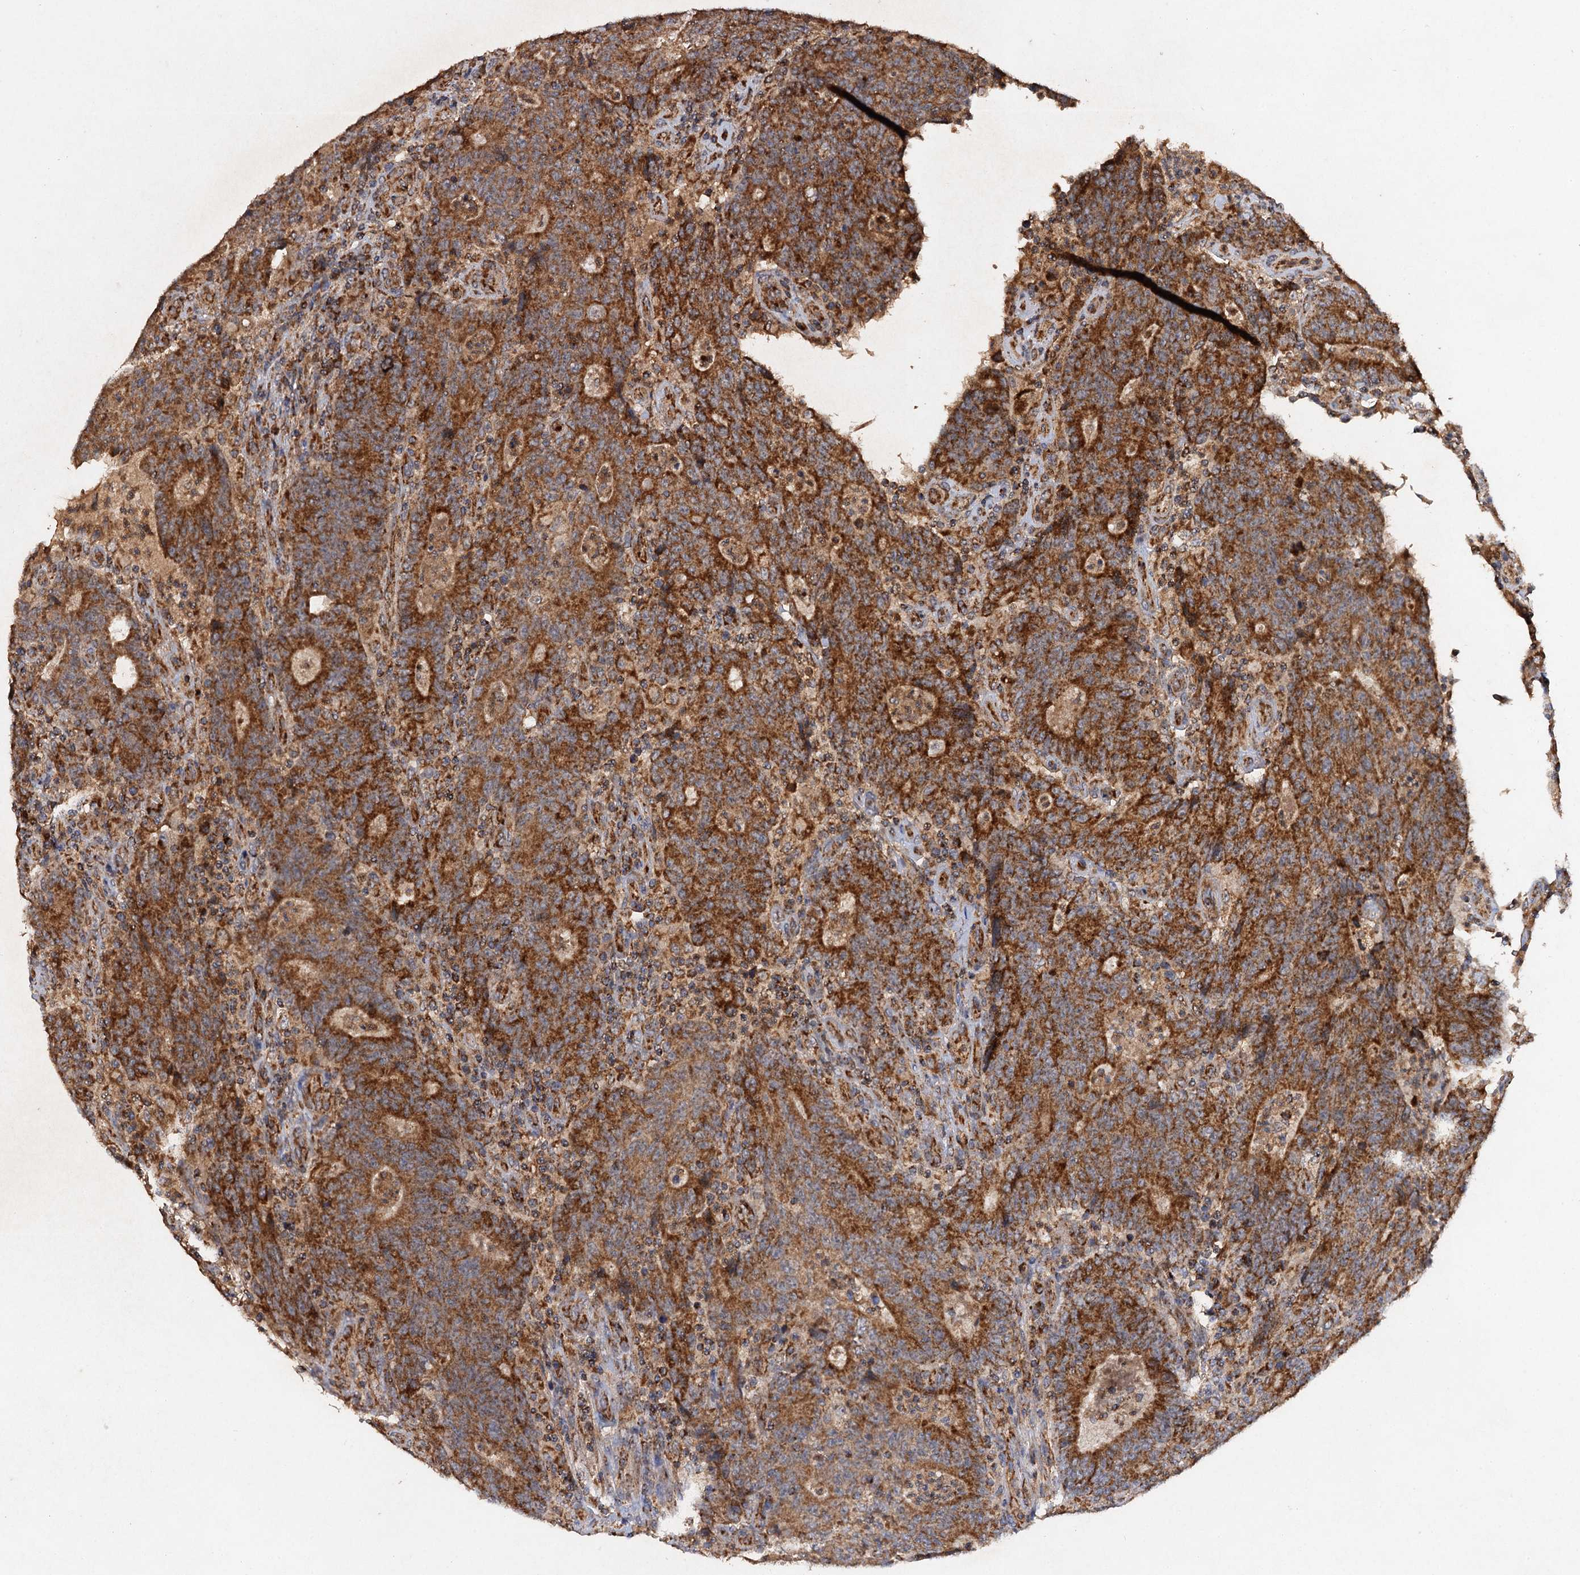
{"staining": {"intensity": "moderate", "quantity": ">75%", "location": "cytoplasmic/membranous"}, "tissue": "colorectal cancer", "cell_type": "Tumor cells", "image_type": "cancer", "snomed": [{"axis": "morphology", "description": "Adenocarcinoma, NOS"}, {"axis": "topography", "description": "Colon"}], "caption": "Tumor cells exhibit moderate cytoplasmic/membranous expression in approximately >75% of cells in colorectal cancer.", "gene": "NDUFA13", "patient": {"sex": "female", "age": 75}}